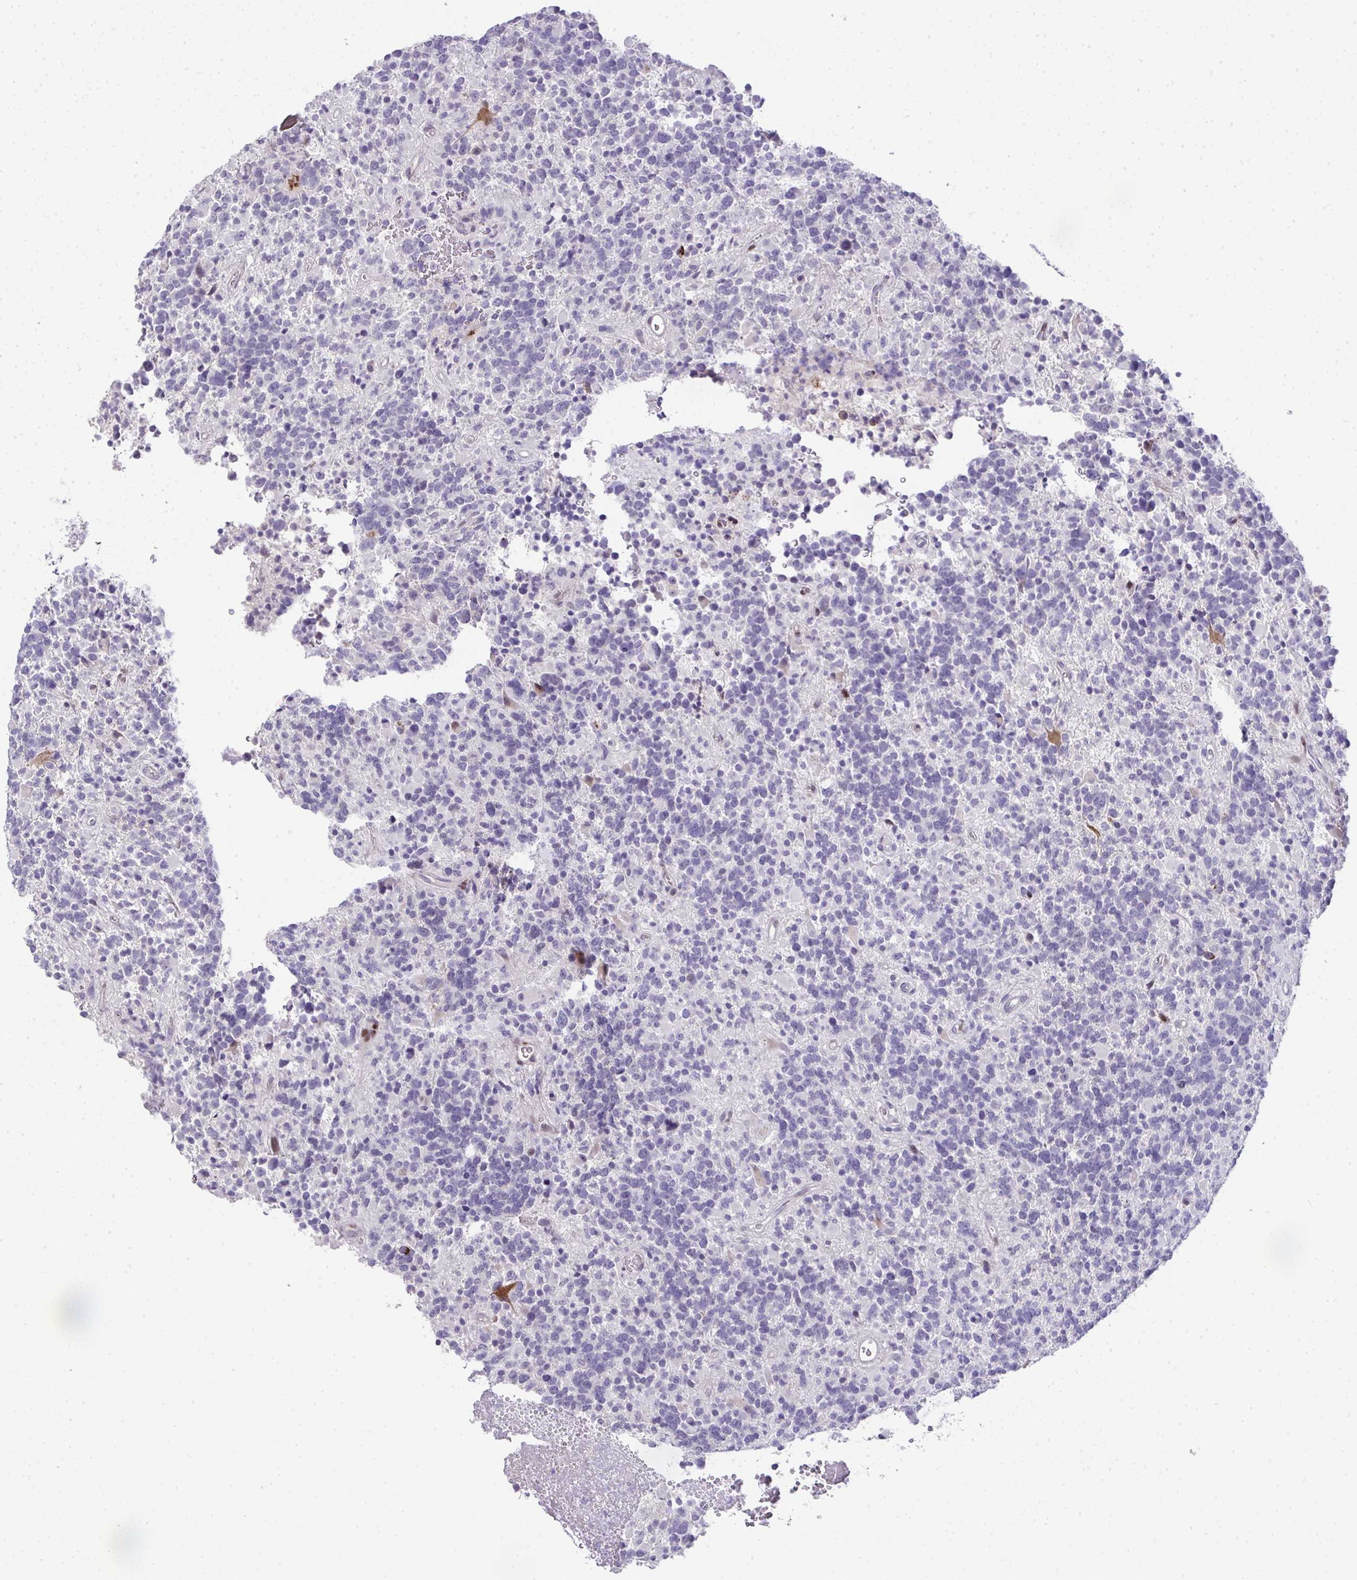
{"staining": {"intensity": "negative", "quantity": "none", "location": "none"}, "tissue": "glioma", "cell_type": "Tumor cells", "image_type": "cancer", "snomed": [{"axis": "morphology", "description": "Glioma, malignant, High grade"}, {"axis": "topography", "description": "Brain"}], "caption": "Micrograph shows no protein positivity in tumor cells of malignant glioma (high-grade) tissue.", "gene": "GALNT16", "patient": {"sex": "female", "age": 40}}